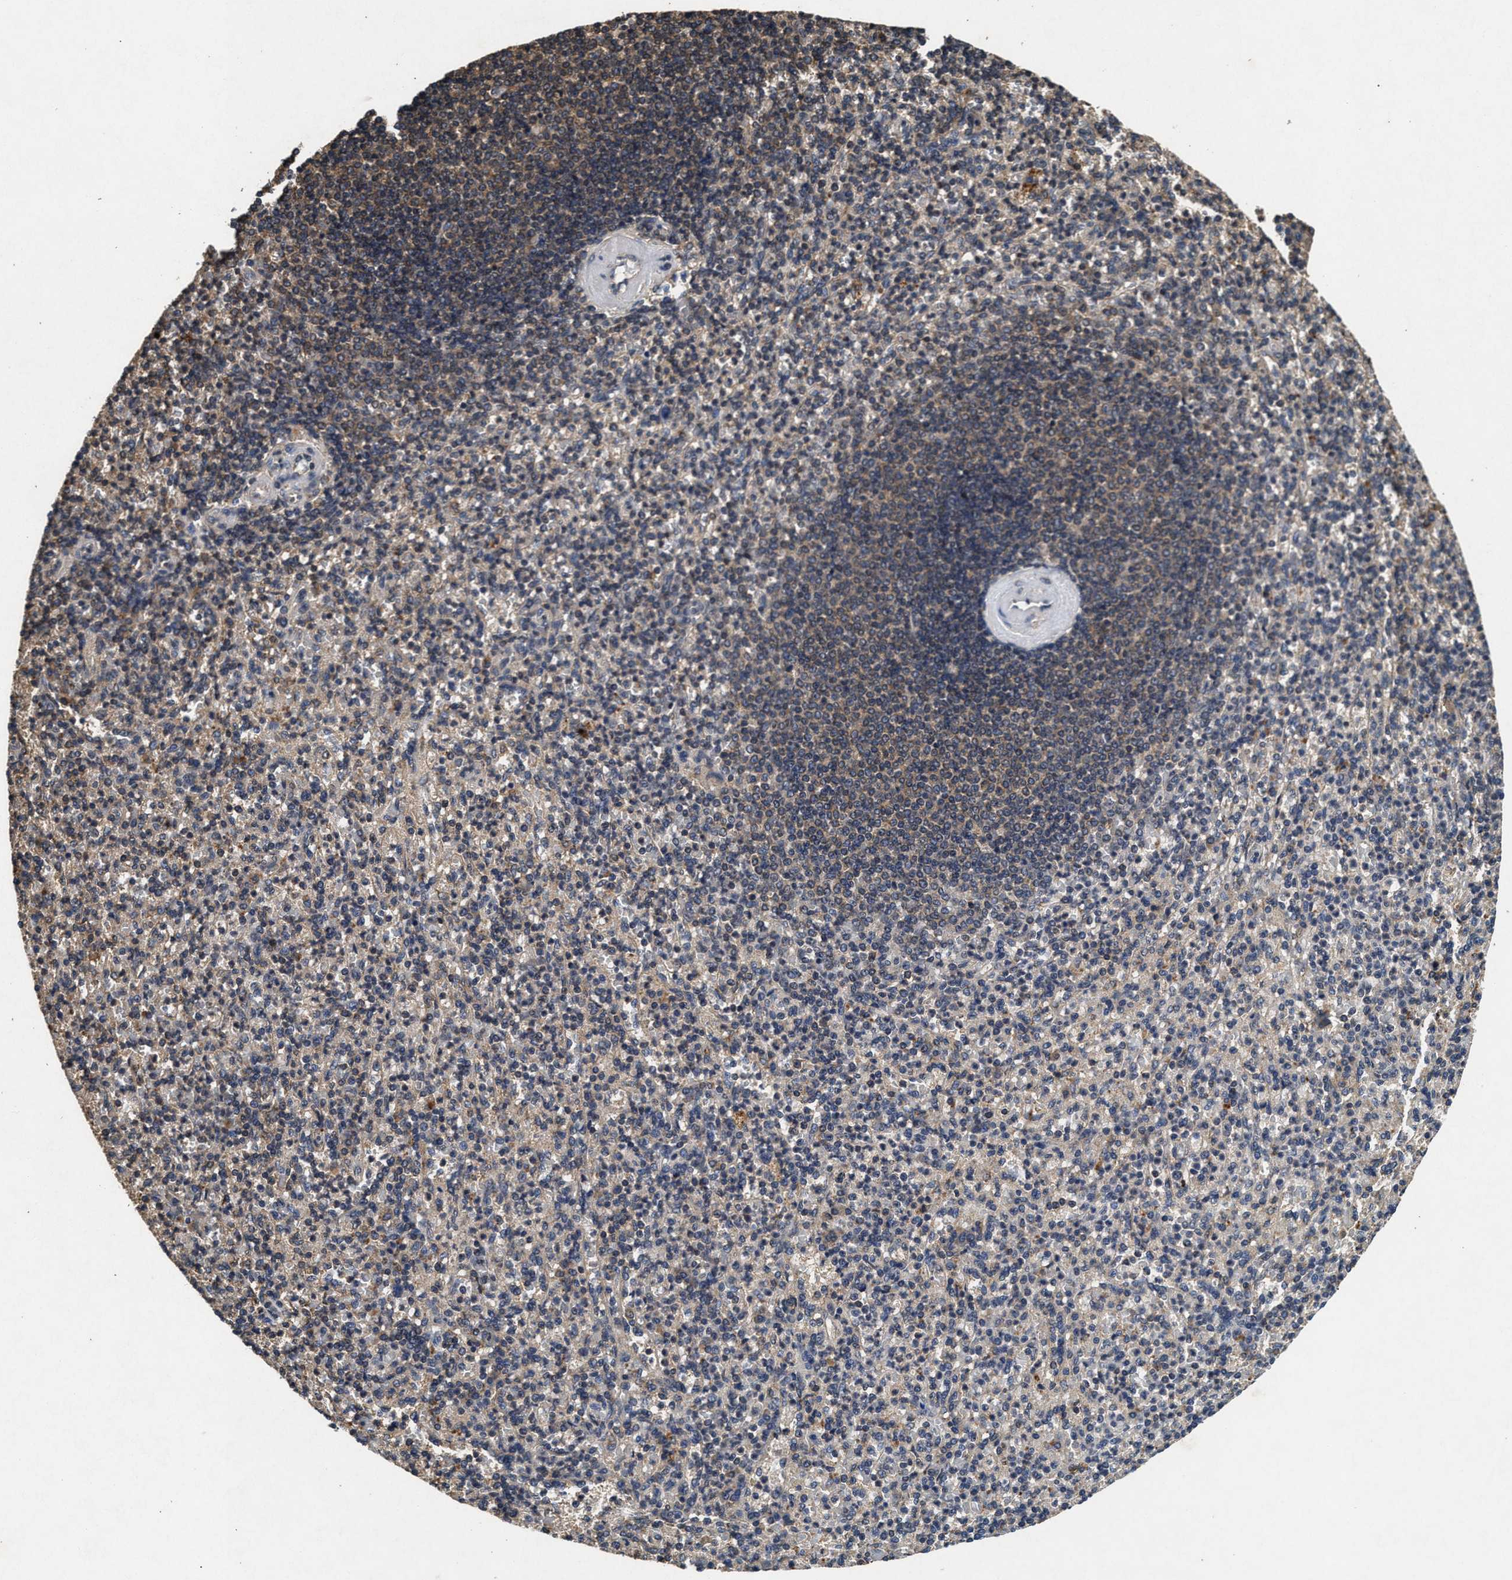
{"staining": {"intensity": "moderate", "quantity": "25%-75%", "location": "cytoplasmic/membranous"}, "tissue": "spleen", "cell_type": "Cells in red pulp", "image_type": "normal", "snomed": [{"axis": "morphology", "description": "Normal tissue, NOS"}, {"axis": "topography", "description": "Spleen"}], "caption": "A micrograph of human spleen stained for a protein shows moderate cytoplasmic/membranous brown staining in cells in red pulp. Nuclei are stained in blue.", "gene": "PDAP1", "patient": {"sex": "female", "age": 74}}